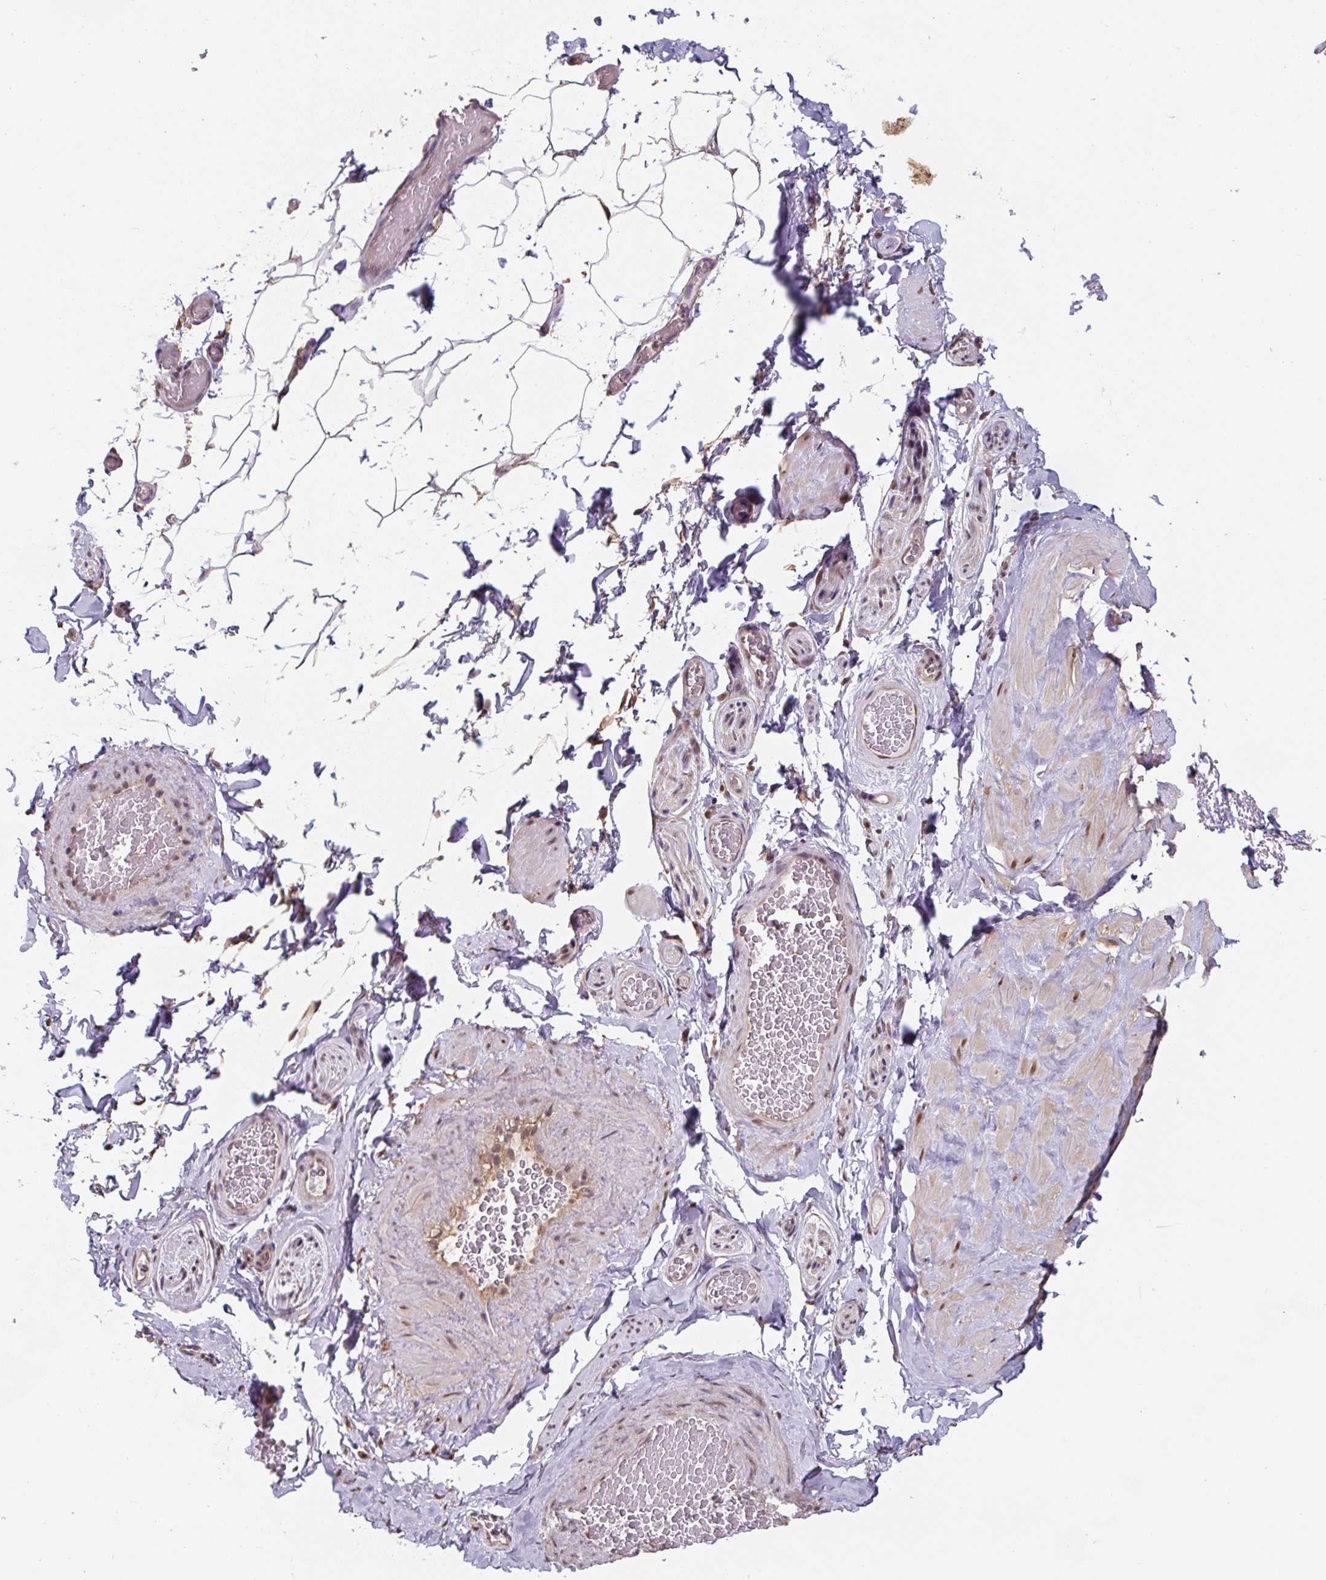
{"staining": {"intensity": "moderate", "quantity": "25%-75%", "location": "cytoplasmic/membranous,nuclear"}, "tissue": "adipose tissue", "cell_type": "Adipocytes", "image_type": "normal", "snomed": [{"axis": "morphology", "description": "Normal tissue, NOS"}, {"axis": "topography", "description": "Vascular tissue"}, {"axis": "topography", "description": "Peripheral nerve tissue"}], "caption": "Moderate cytoplasmic/membranous,nuclear expression is seen in about 25%-75% of adipocytes in unremarkable adipose tissue. (IHC, brightfield microscopy, high magnification).", "gene": "ST13", "patient": {"sex": "male", "age": 41}}